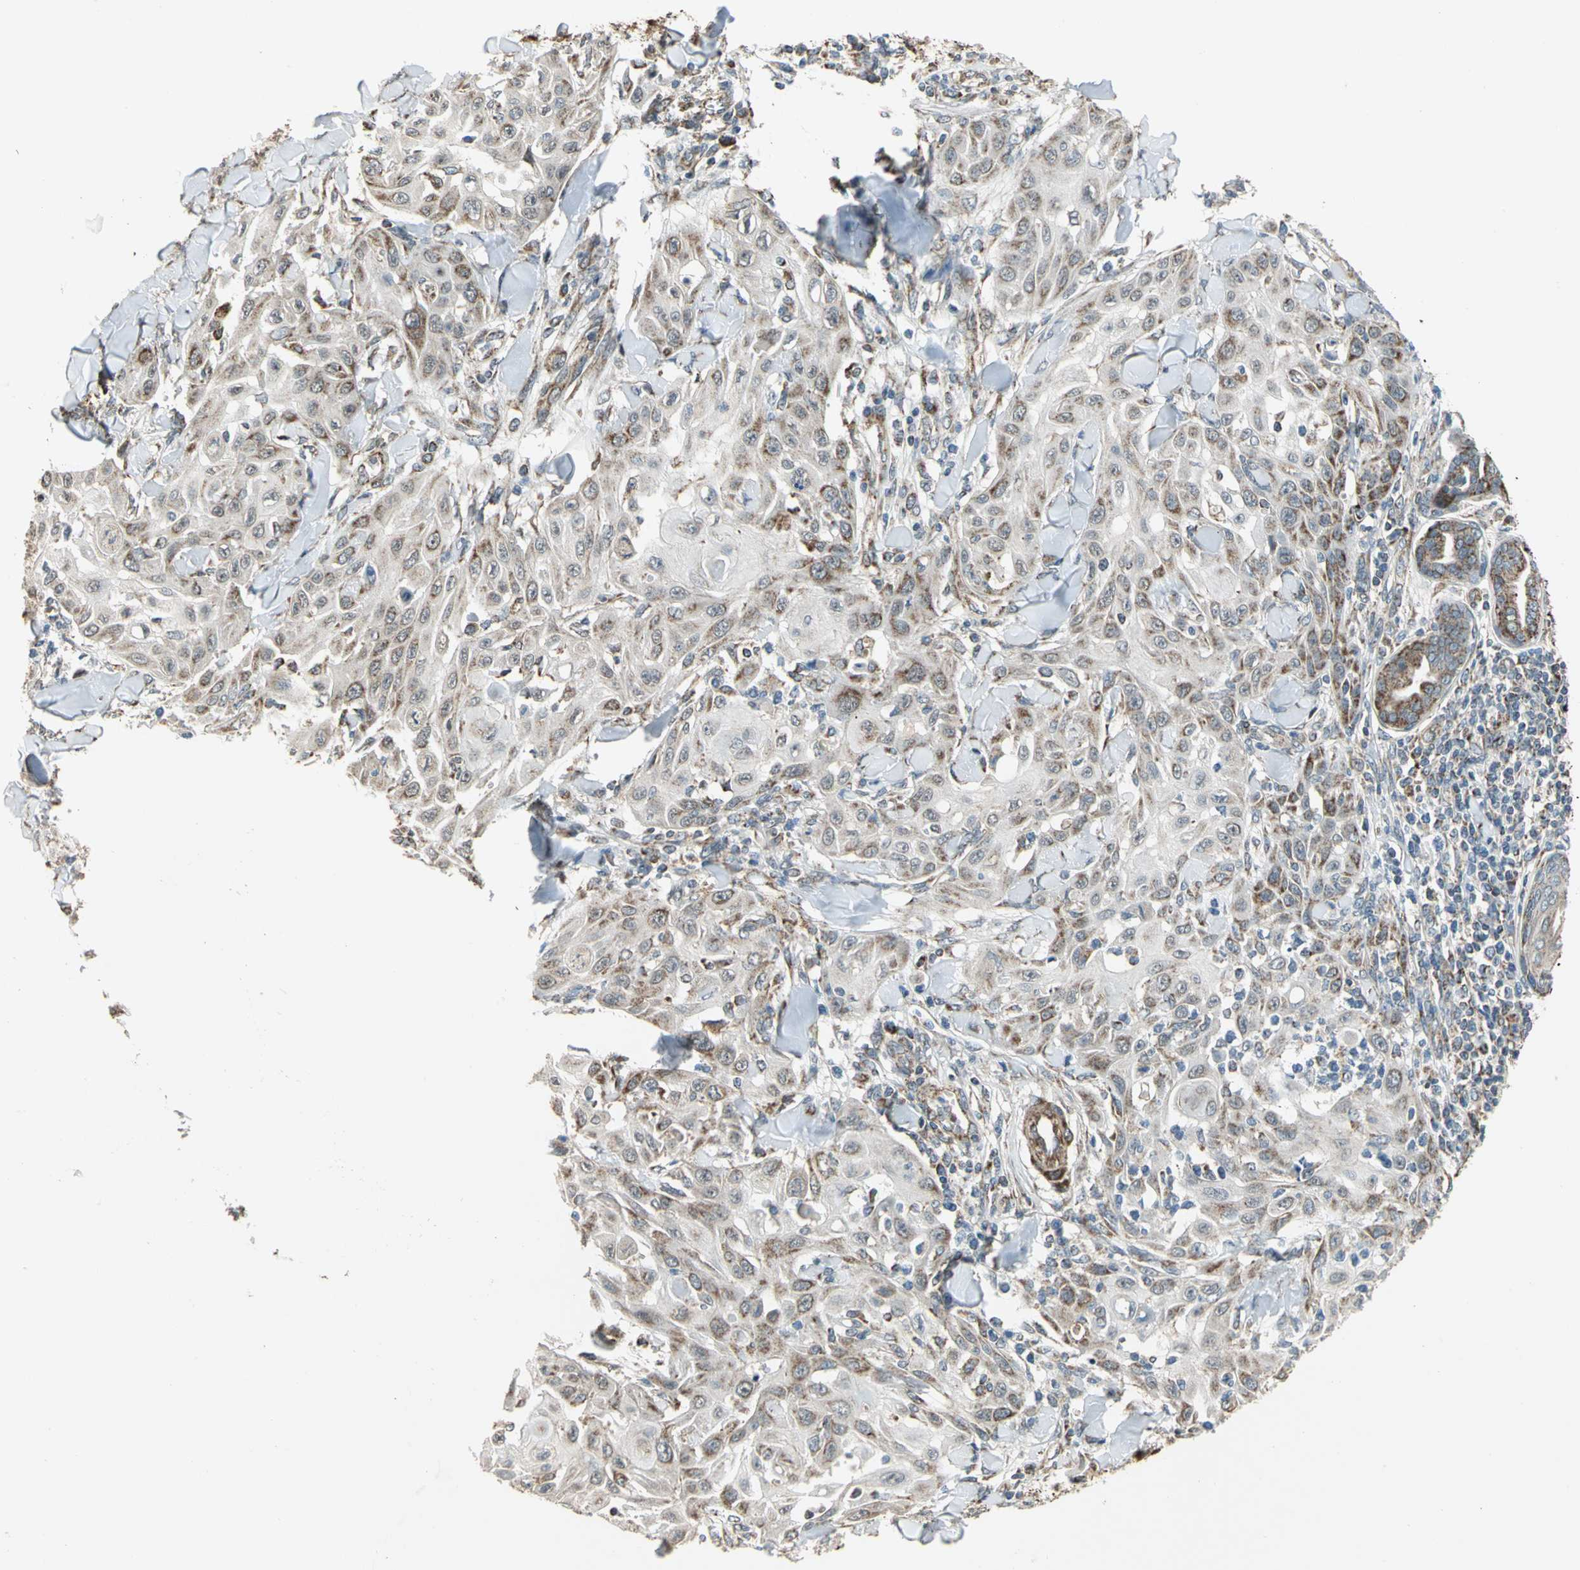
{"staining": {"intensity": "moderate", "quantity": ">75%", "location": "cytoplasmic/membranous"}, "tissue": "skin cancer", "cell_type": "Tumor cells", "image_type": "cancer", "snomed": [{"axis": "morphology", "description": "Squamous cell carcinoma, NOS"}, {"axis": "topography", "description": "Skin"}], "caption": "This is an image of immunohistochemistry staining of skin cancer, which shows moderate staining in the cytoplasmic/membranous of tumor cells.", "gene": "MRPS22", "patient": {"sex": "male", "age": 24}}